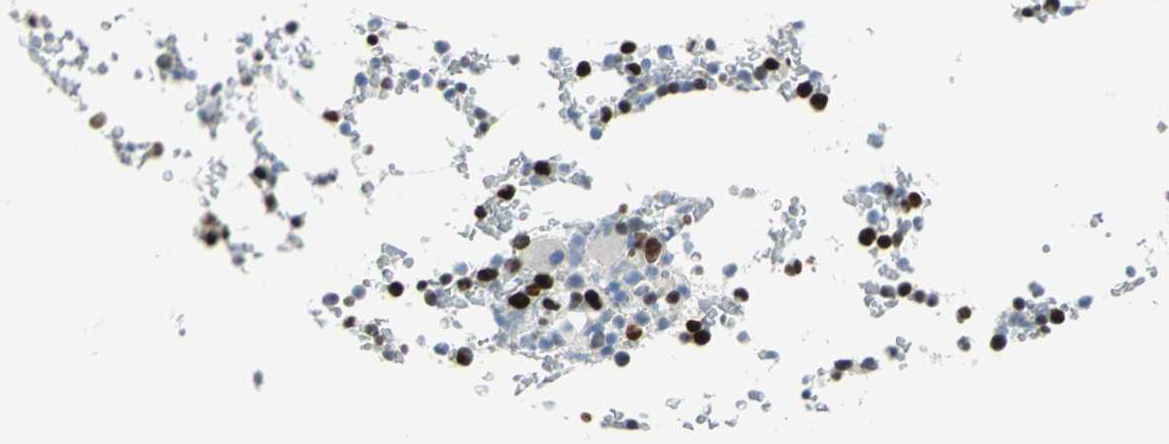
{"staining": {"intensity": "strong", "quantity": "25%-75%", "location": "nuclear"}, "tissue": "bone marrow", "cell_type": "Hematopoietic cells", "image_type": "normal", "snomed": [{"axis": "morphology", "description": "Normal tissue, NOS"}, {"axis": "topography", "description": "Bone marrow"}], "caption": "Protein staining reveals strong nuclear positivity in about 25%-75% of hematopoietic cells in normal bone marrow.", "gene": "MCM4", "patient": {"sex": "female", "age": 66}}